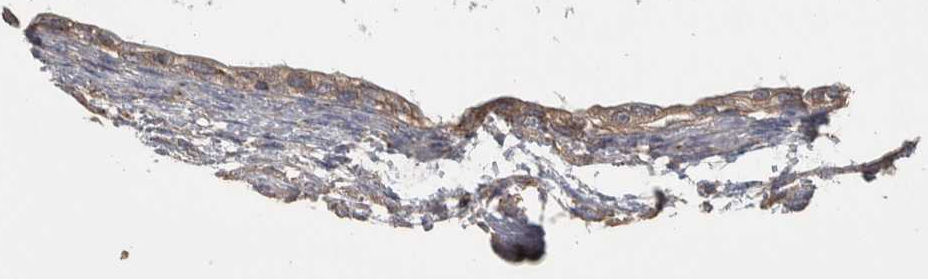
{"staining": {"intensity": "moderate", "quantity": ">75%", "location": "cytoplasmic/membranous"}, "tissue": "testis cancer", "cell_type": "Tumor cells", "image_type": "cancer", "snomed": [{"axis": "morphology", "description": "Carcinoma, Embryonal, NOS"}, {"axis": "topography", "description": "Testis"}], "caption": "A brown stain shows moderate cytoplasmic/membranous positivity of a protein in human embryonal carcinoma (testis) tumor cells.", "gene": "IFRD1", "patient": {"sex": "male", "age": 26}}